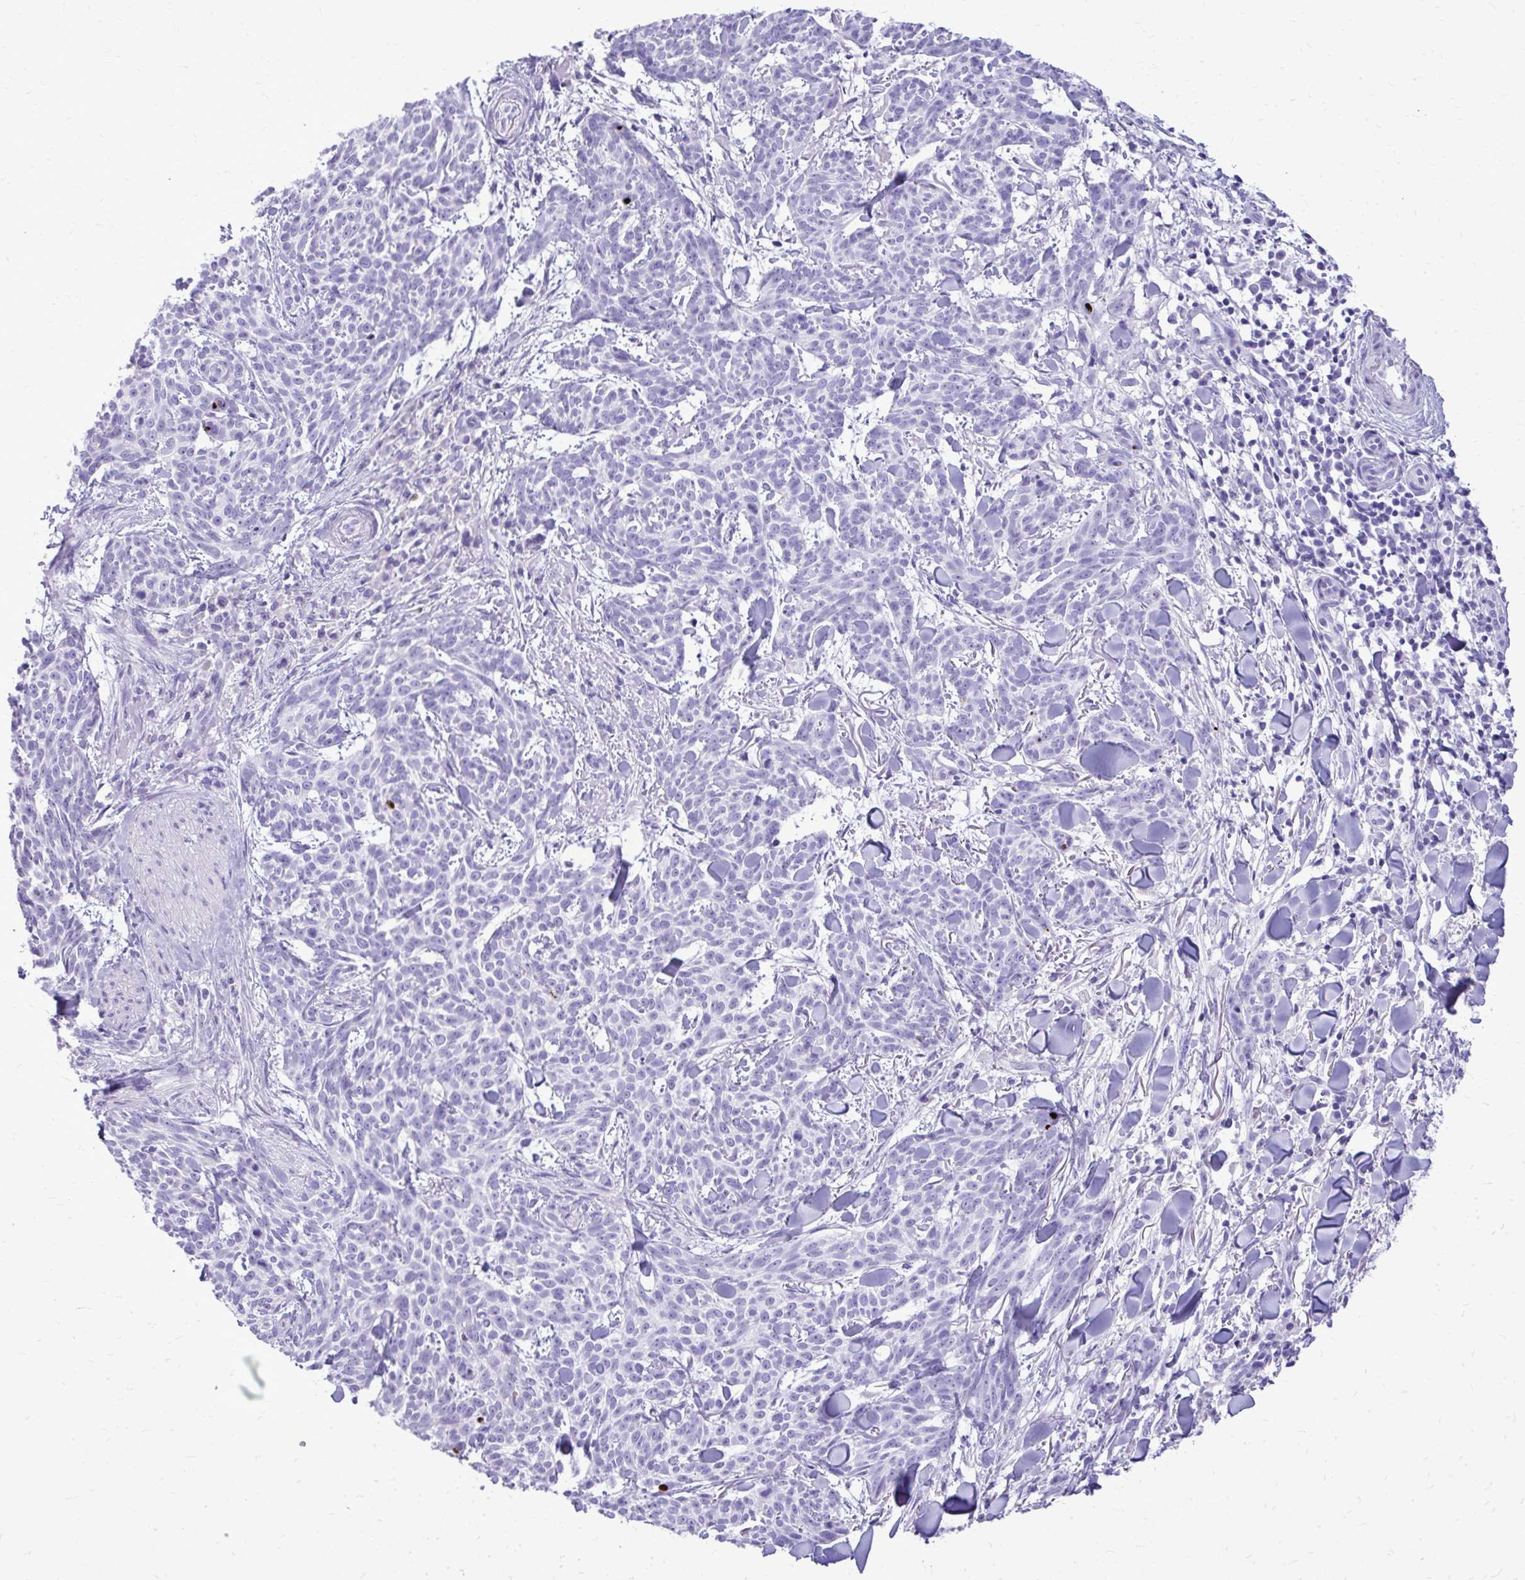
{"staining": {"intensity": "negative", "quantity": "none", "location": "none"}, "tissue": "skin cancer", "cell_type": "Tumor cells", "image_type": "cancer", "snomed": [{"axis": "morphology", "description": "Basal cell carcinoma"}, {"axis": "topography", "description": "Skin"}], "caption": "Protein analysis of skin basal cell carcinoma shows no significant positivity in tumor cells.", "gene": "BCL6B", "patient": {"sex": "female", "age": 93}}